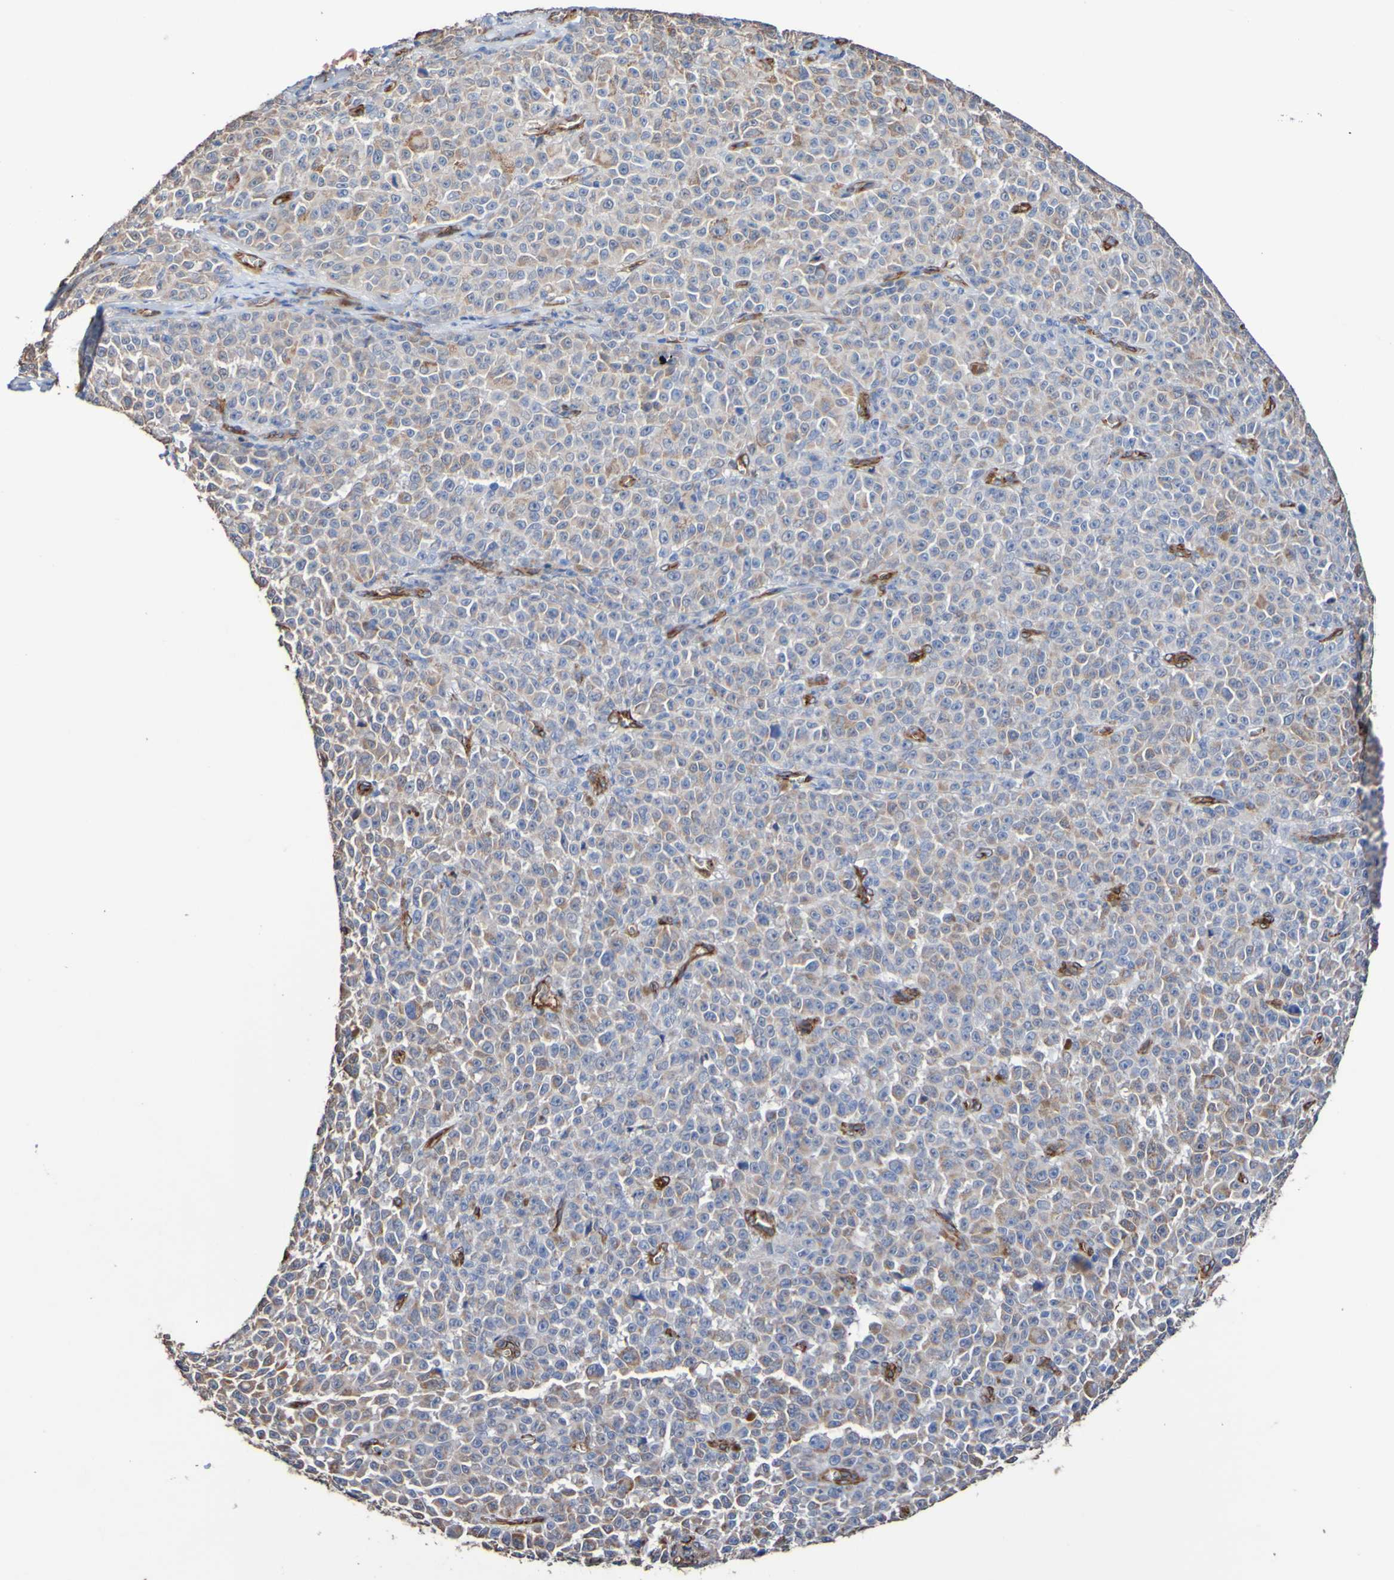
{"staining": {"intensity": "weak", "quantity": "25%-75%", "location": "cytoplasmic/membranous"}, "tissue": "melanoma", "cell_type": "Tumor cells", "image_type": "cancer", "snomed": [{"axis": "morphology", "description": "Malignant melanoma, NOS"}, {"axis": "topography", "description": "Skin"}], "caption": "The micrograph exhibits immunohistochemical staining of melanoma. There is weak cytoplasmic/membranous staining is identified in approximately 25%-75% of tumor cells. (Brightfield microscopy of DAB IHC at high magnification).", "gene": "ELMOD3", "patient": {"sex": "female", "age": 82}}